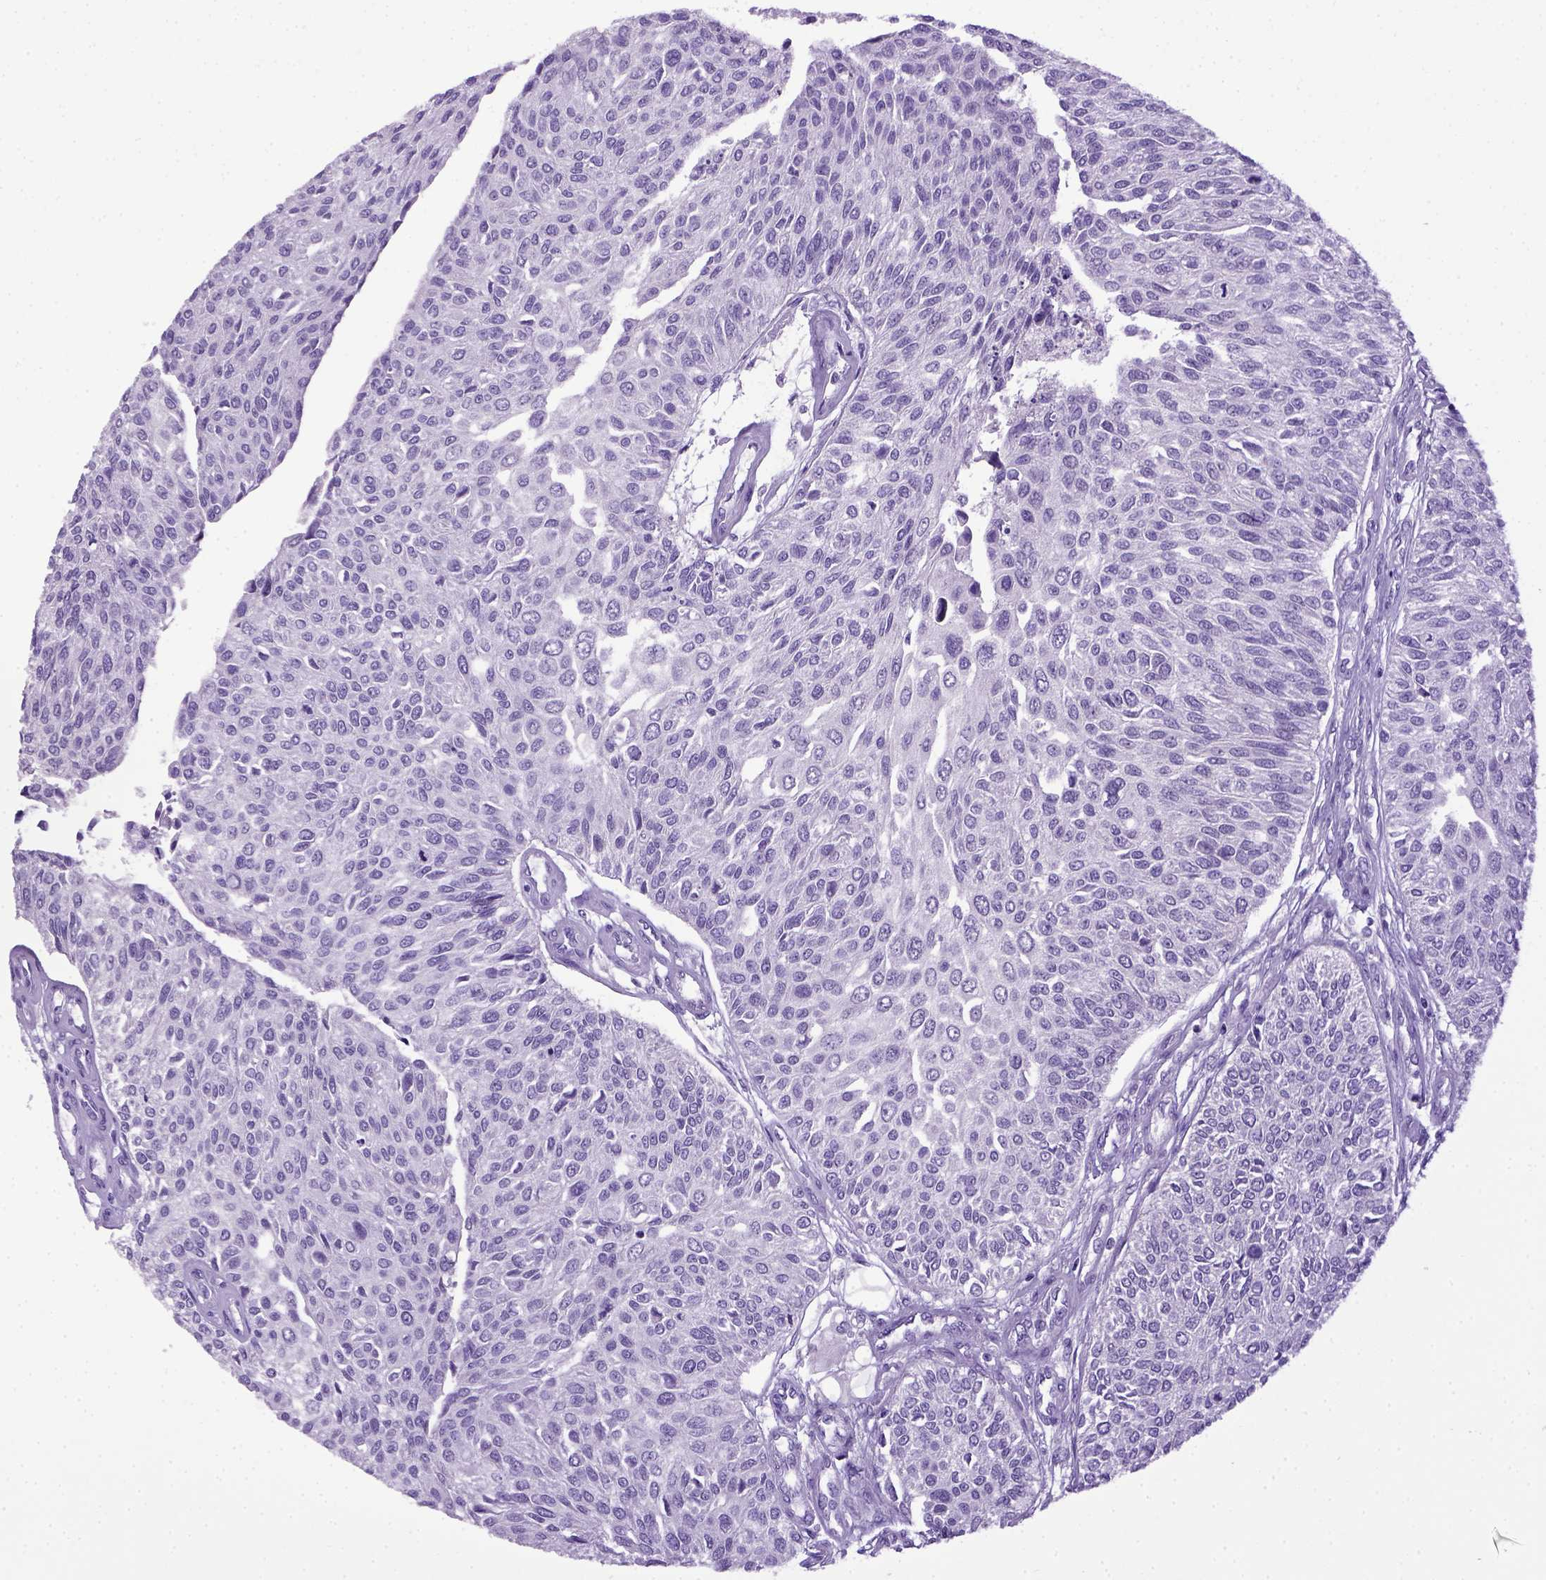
{"staining": {"intensity": "negative", "quantity": "none", "location": "none"}, "tissue": "urothelial cancer", "cell_type": "Tumor cells", "image_type": "cancer", "snomed": [{"axis": "morphology", "description": "Urothelial carcinoma, NOS"}, {"axis": "topography", "description": "Urinary bladder"}], "caption": "Immunohistochemical staining of human urothelial cancer displays no significant expression in tumor cells.", "gene": "ITIH4", "patient": {"sex": "male", "age": 55}}